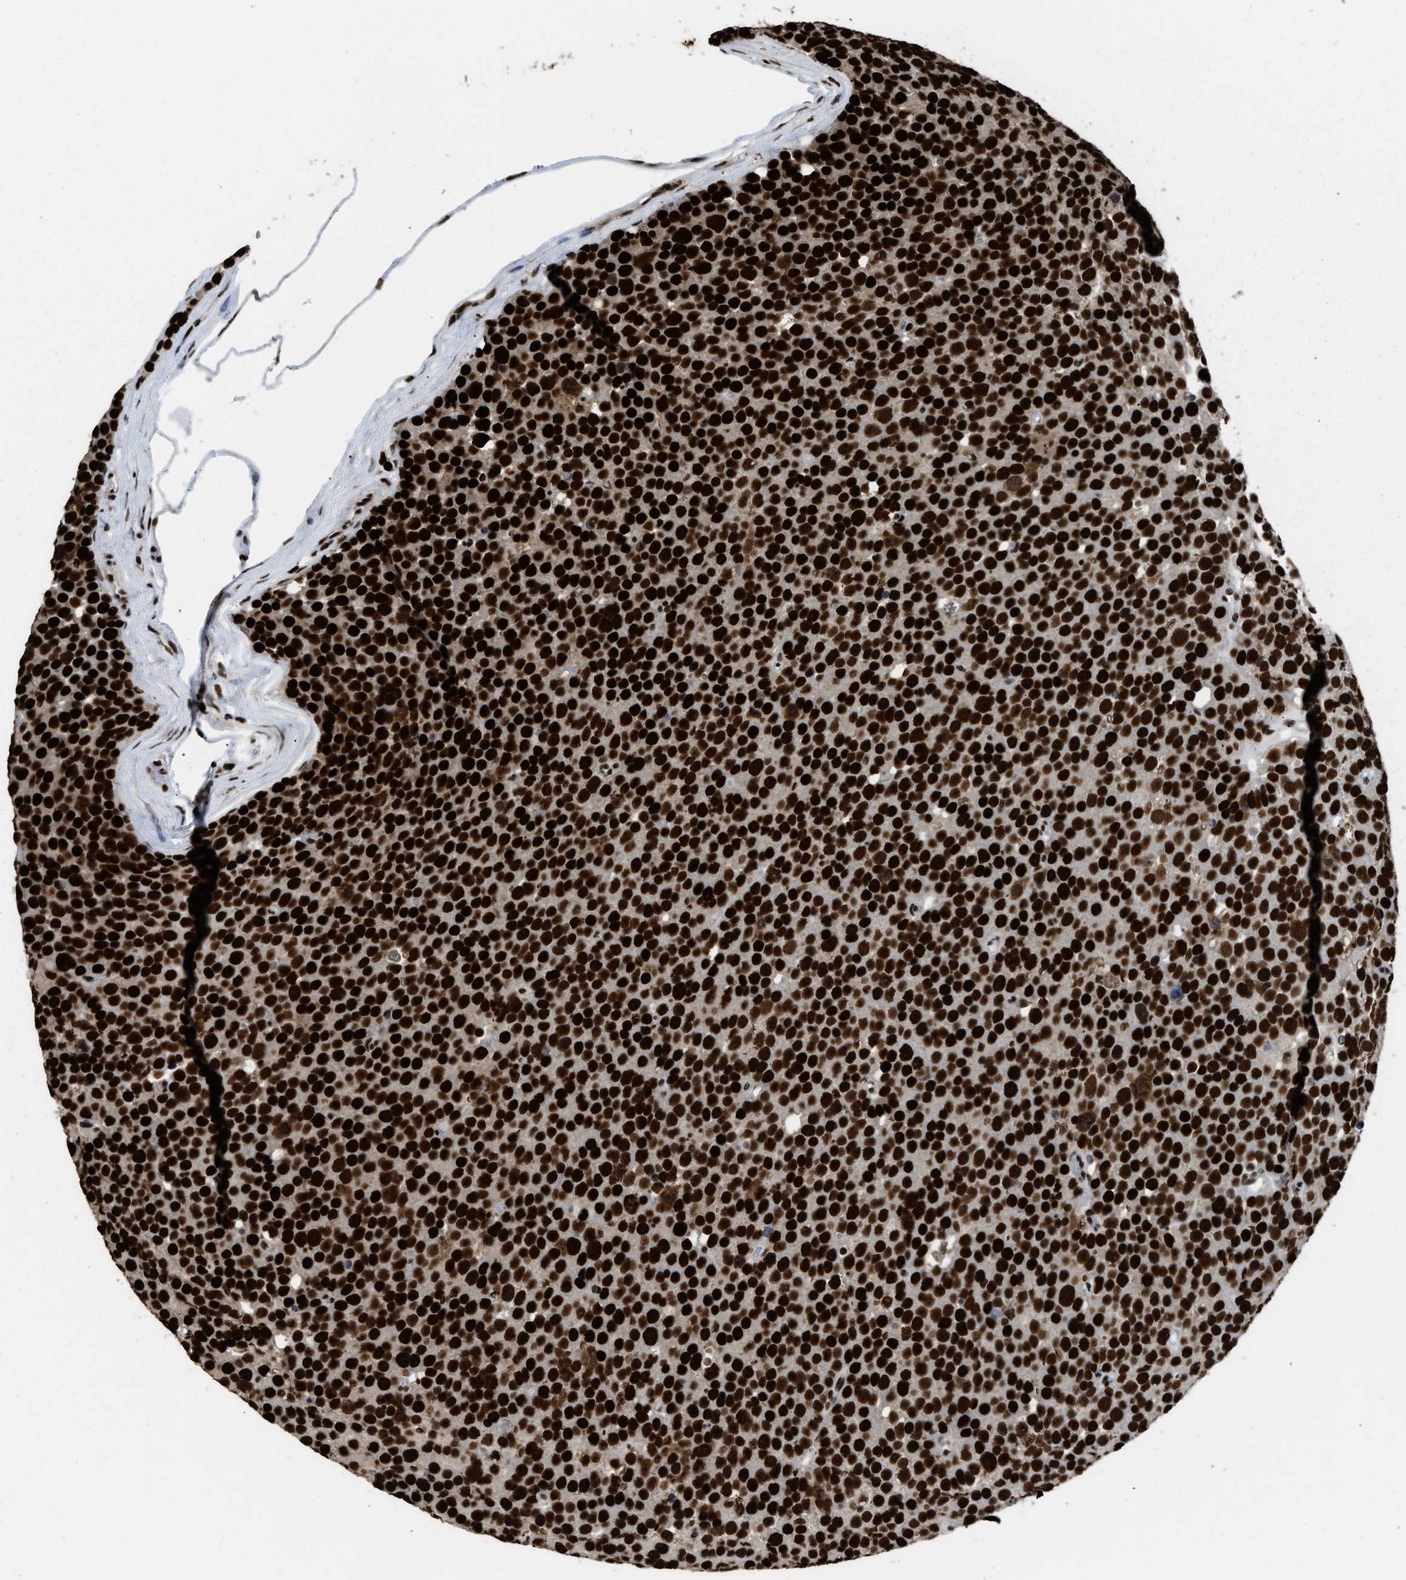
{"staining": {"intensity": "strong", "quantity": ">75%", "location": "nuclear"}, "tissue": "testis cancer", "cell_type": "Tumor cells", "image_type": "cancer", "snomed": [{"axis": "morphology", "description": "Seminoma, NOS"}, {"axis": "topography", "description": "Testis"}], "caption": "Seminoma (testis) stained for a protein exhibits strong nuclear positivity in tumor cells. (DAB = brown stain, brightfield microscopy at high magnification).", "gene": "RAD21", "patient": {"sex": "male", "age": 71}}